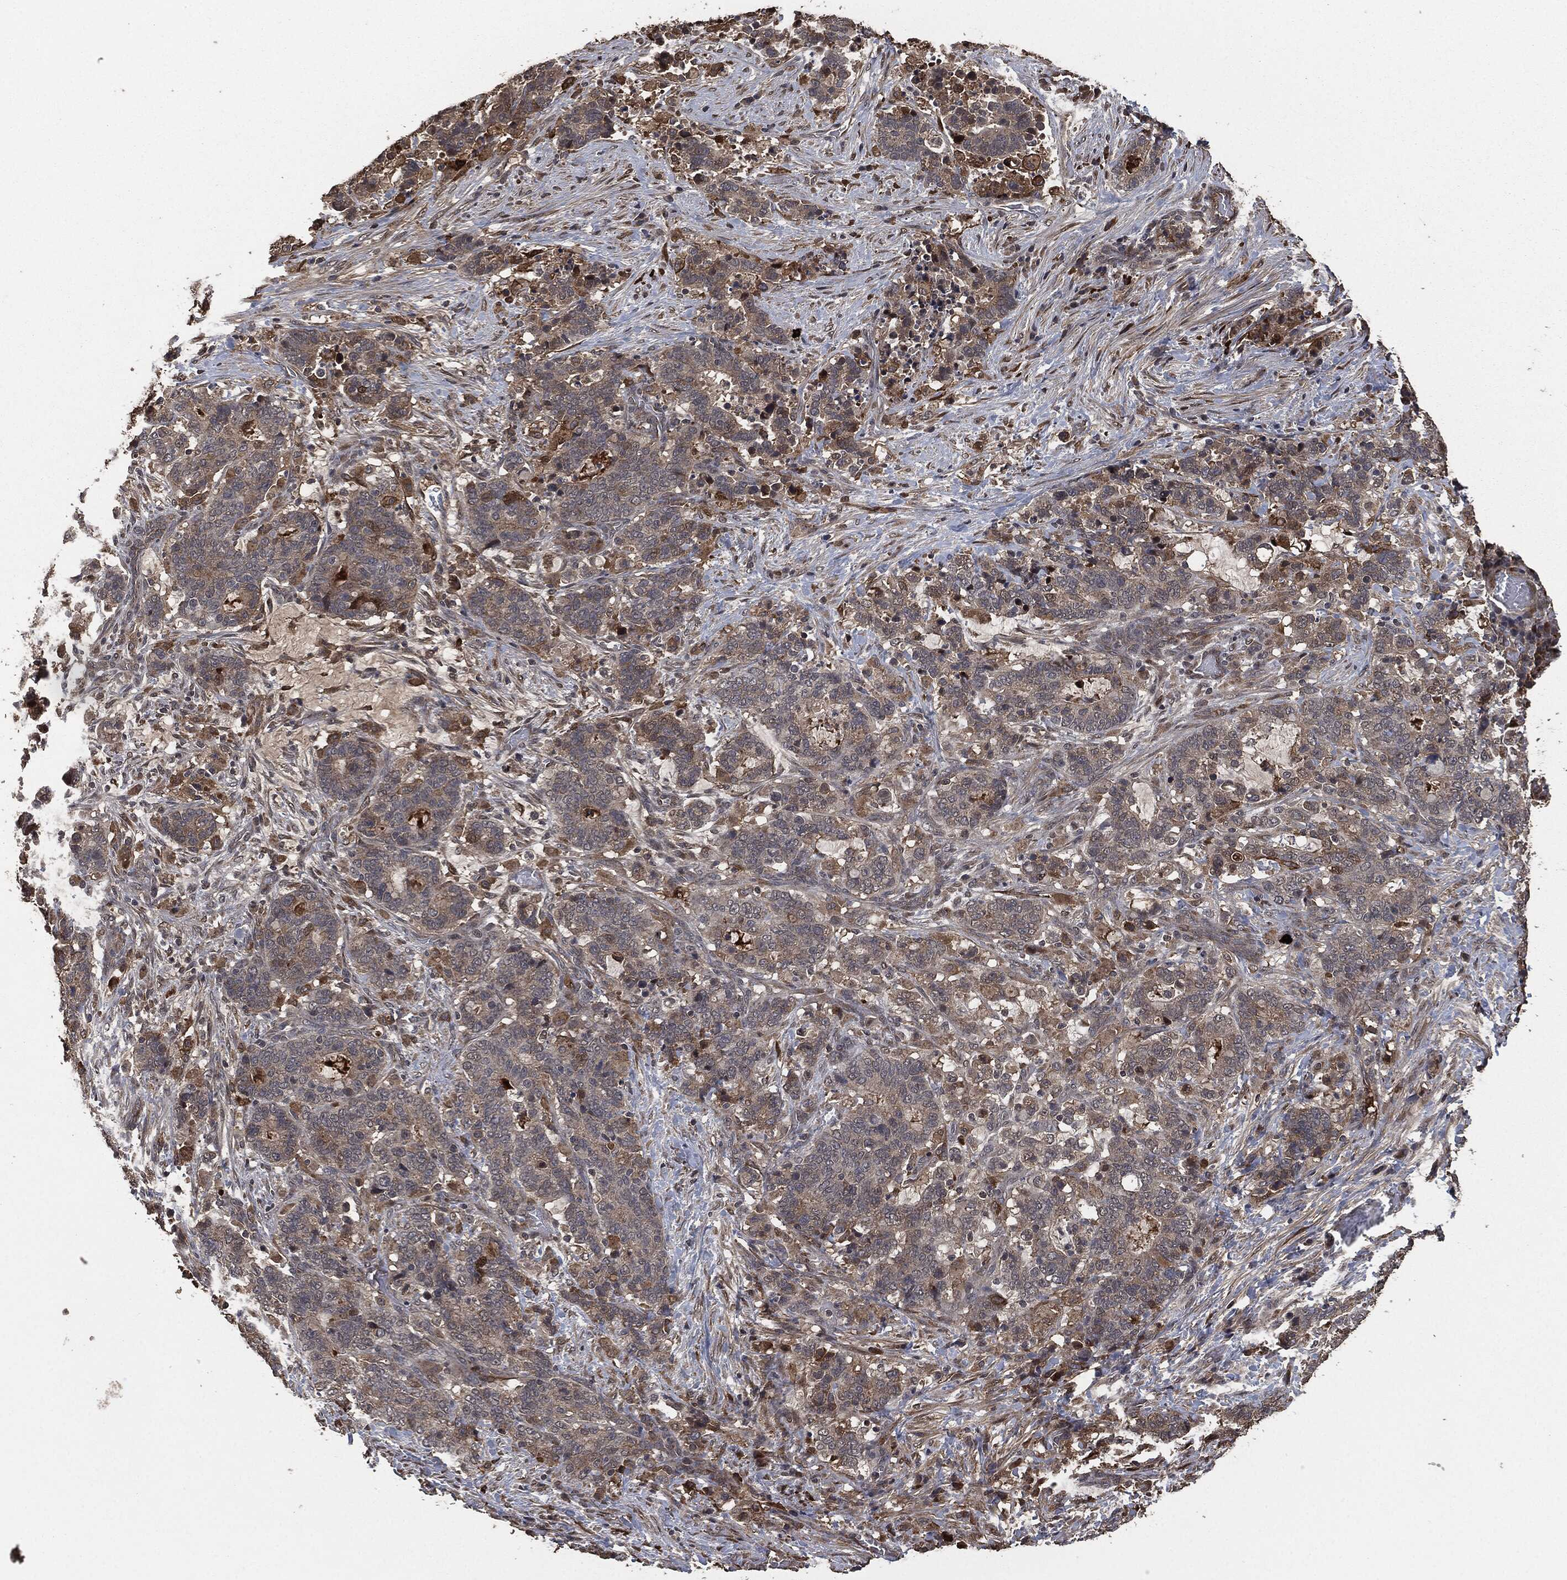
{"staining": {"intensity": "moderate", "quantity": "<25%", "location": "cytoplasmic/membranous"}, "tissue": "stomach cancer", "cell_type": "Tumor cells", "image_type": "cancer", "snomed": [{"axis": "morphology", "description": "Normal tissue, NOS"}, {"axis": "morphology", "description": "Adenocarcinoma, NOS"}, {"axis": "topography", "description": "Stomach"}], "caption": "Brown immunohistochemical staining in stomach cancer displays moderate cytoplasmic/membranous staining in about <25% of tumor cells.", "gene": "CRABP2", "patient": {"sex": "female", "age": 64}}